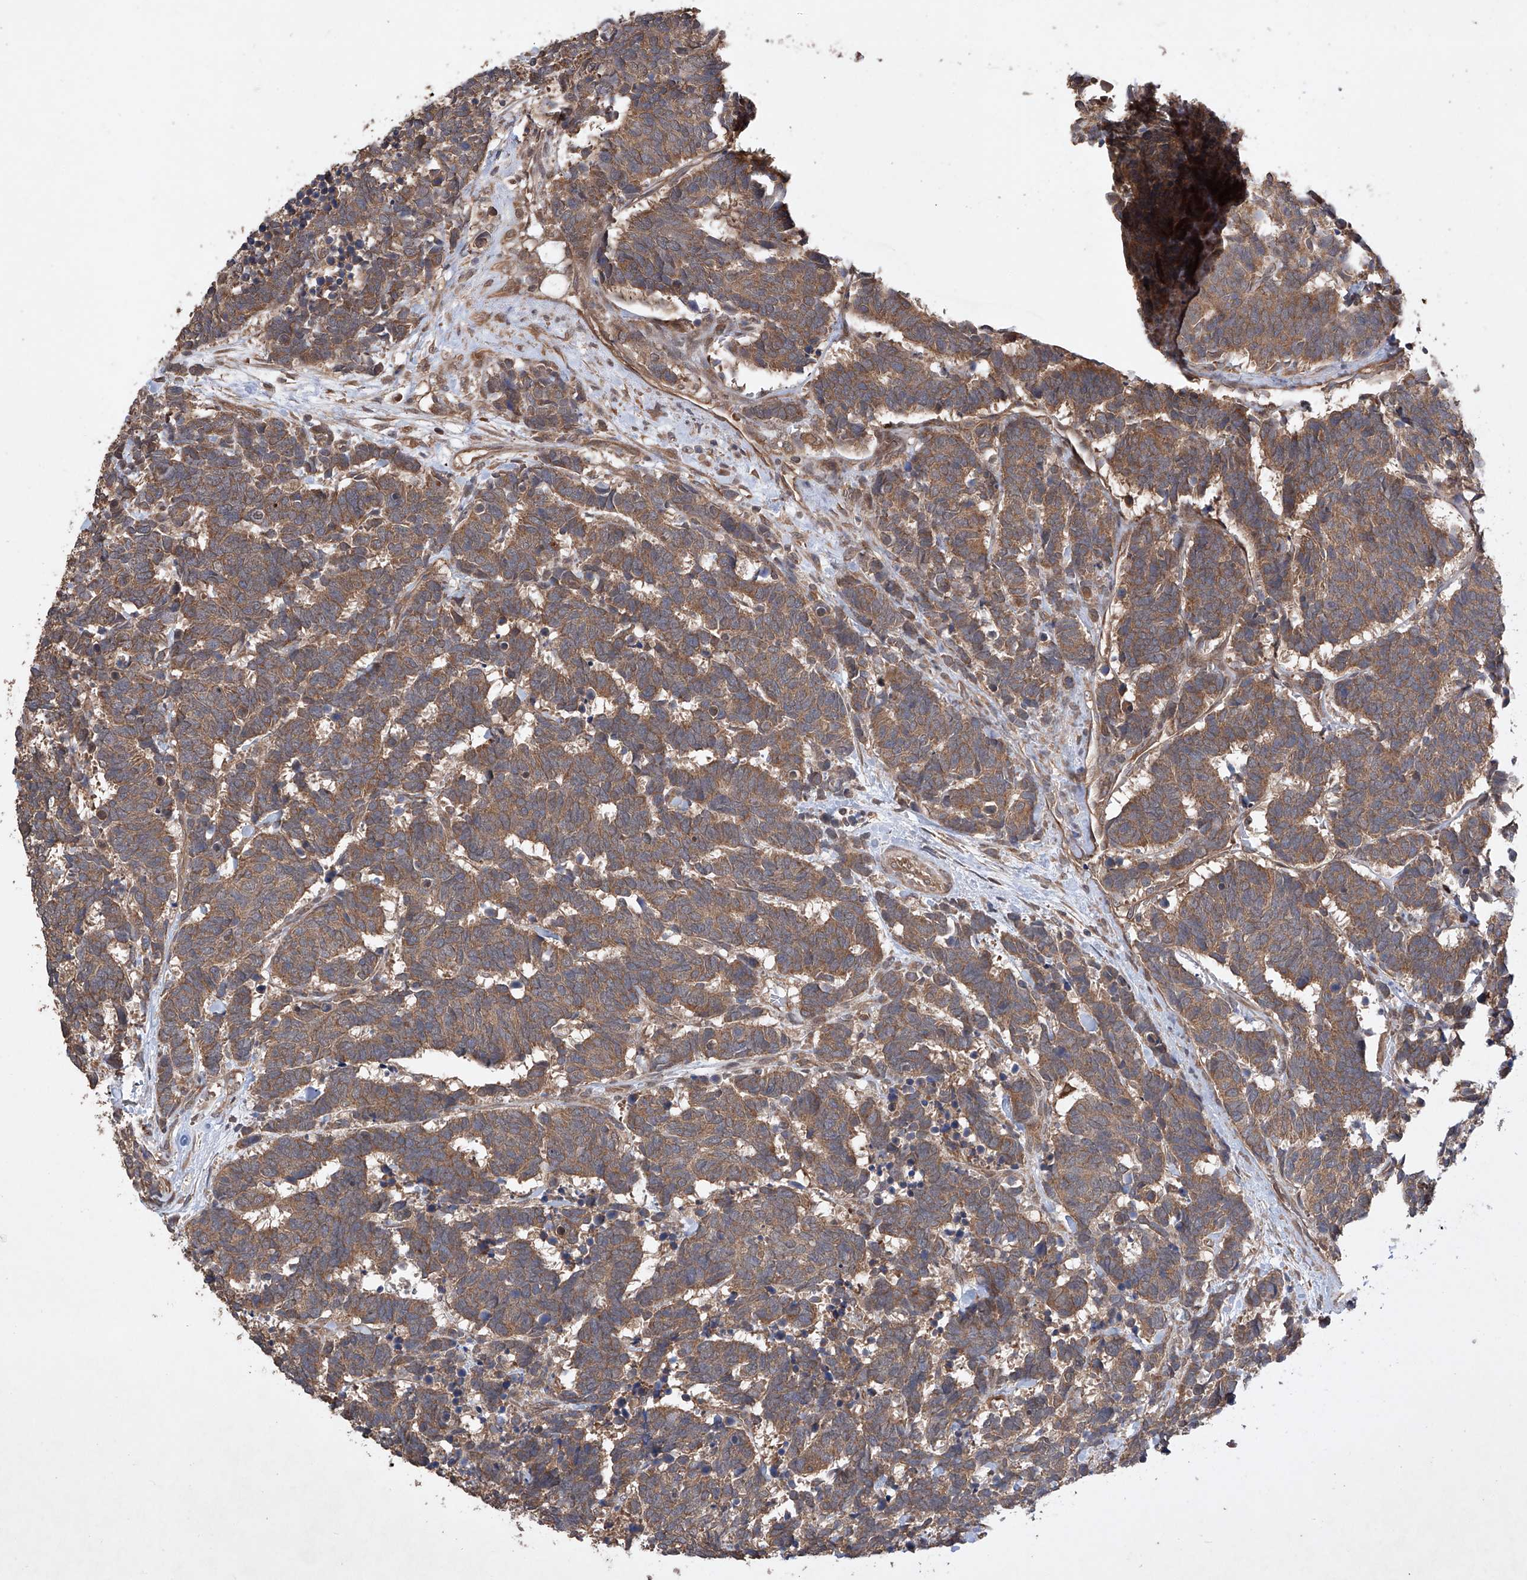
{"staining": {"intensity": "moderate", "quantity": ">75%", "location": "cytoplasmic/membranous"}, "tissue": "carcinoid", "cell_type": "Tumor cells", "image_type": "cancer", "snomed": [{"axis": "morphology", "description": "Carcinoma, NOS"}, {"axis": "morphology", "description": "Carcinoid, malignant, NOS"}, {"axis": "topography", "description": "Urinary bladder"}], "caption": "Carcinoid stained with a protein marker displays moderate staining in tumor cells.", "gene": "LURAP1", "patient": {"sex": "male", "age": 57}}